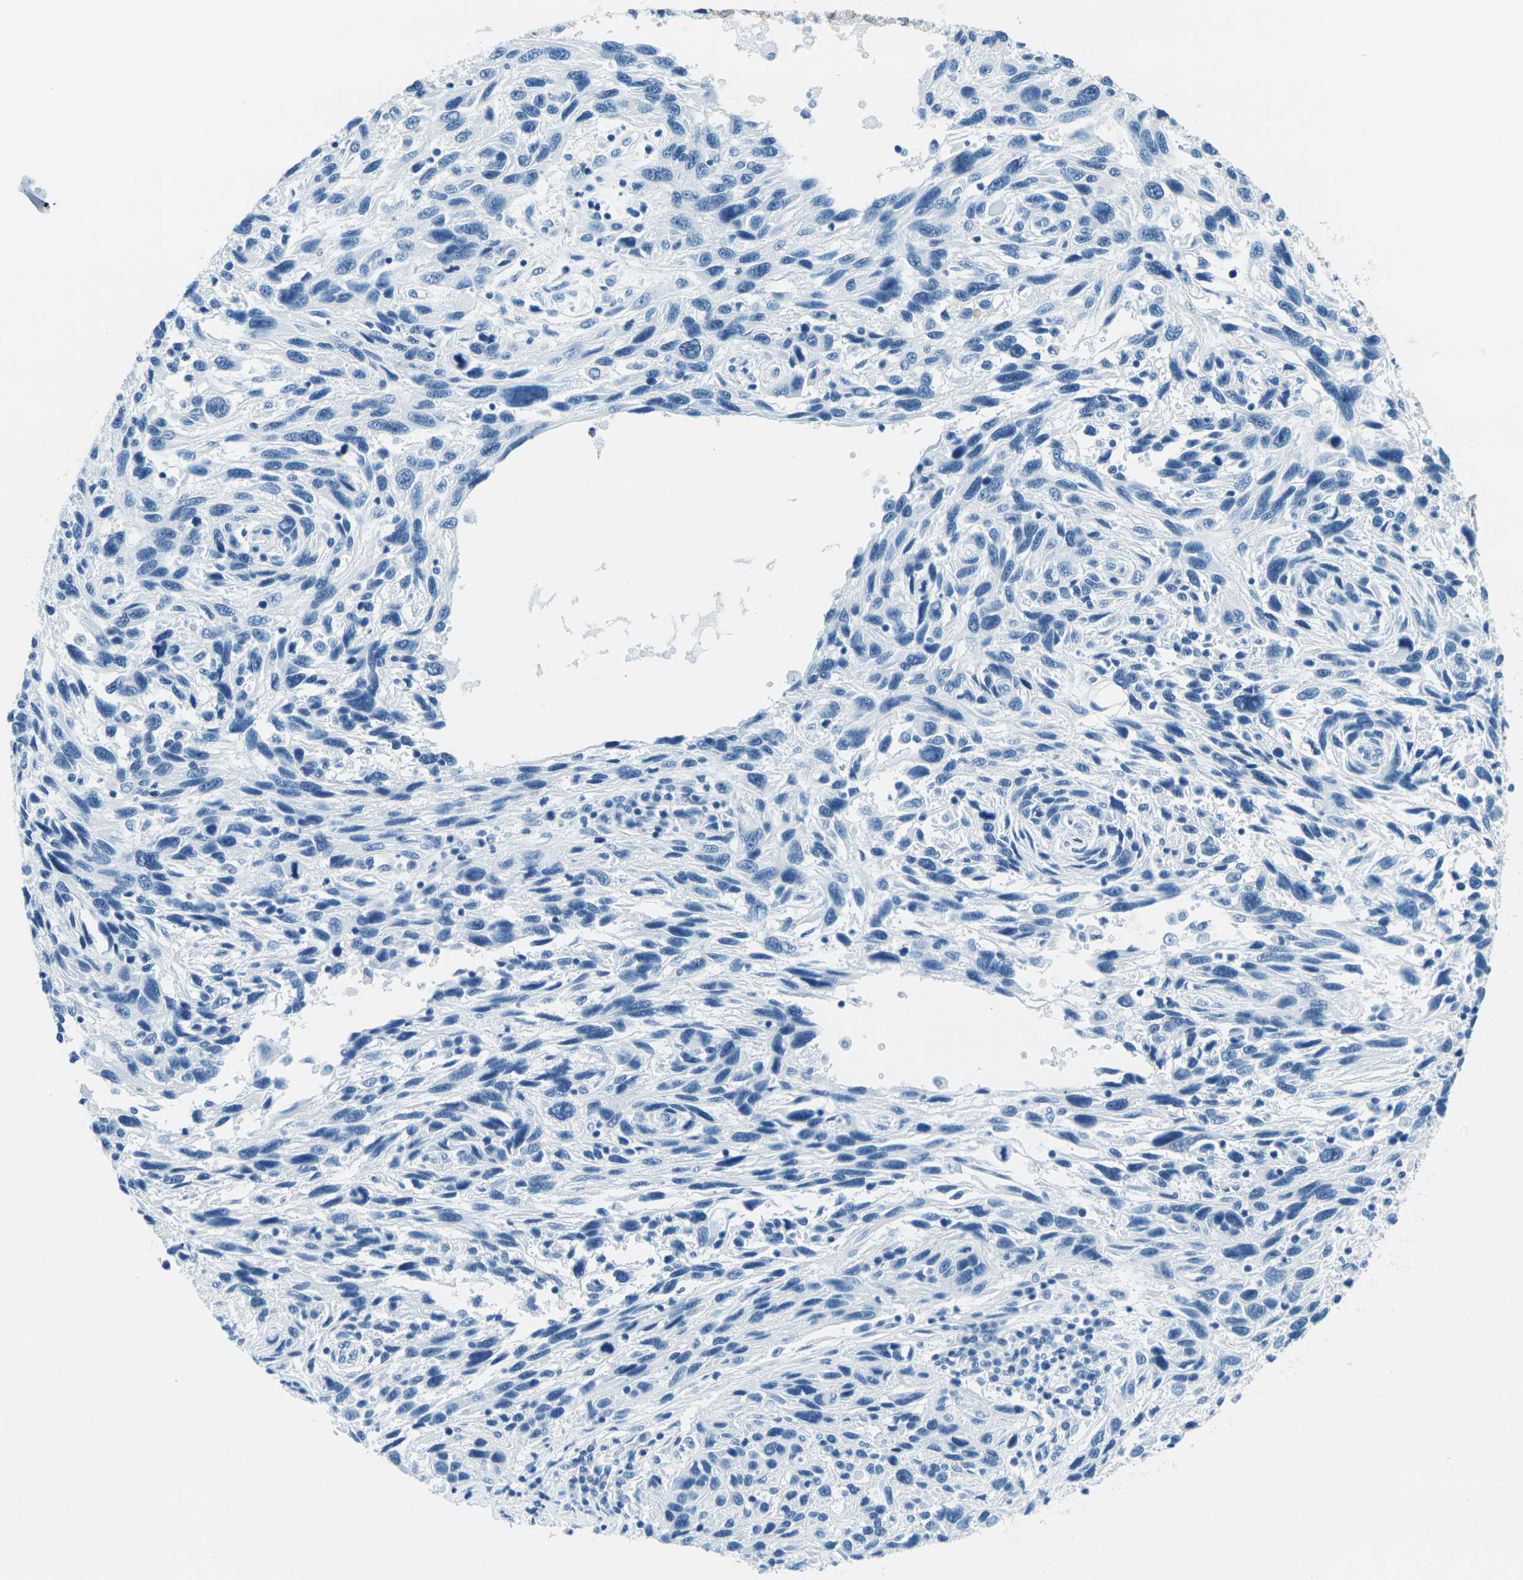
{"staining": {"intensity": "negative", "quantity": "none", "location": "none"}, "tissue": "melanoma", "cell_type": "Tumor cells", "image_type": "cancer", "snomed": [{"axis": "morphology", "description": "Malignant melanoma, NOS"}, {"axis": "topography", "description": "Skin"}], "caption": "Tumor cells show no significant staining in melanoma.", "gene": "OCLN", "patient": {"sex": "male", "age": 53}}